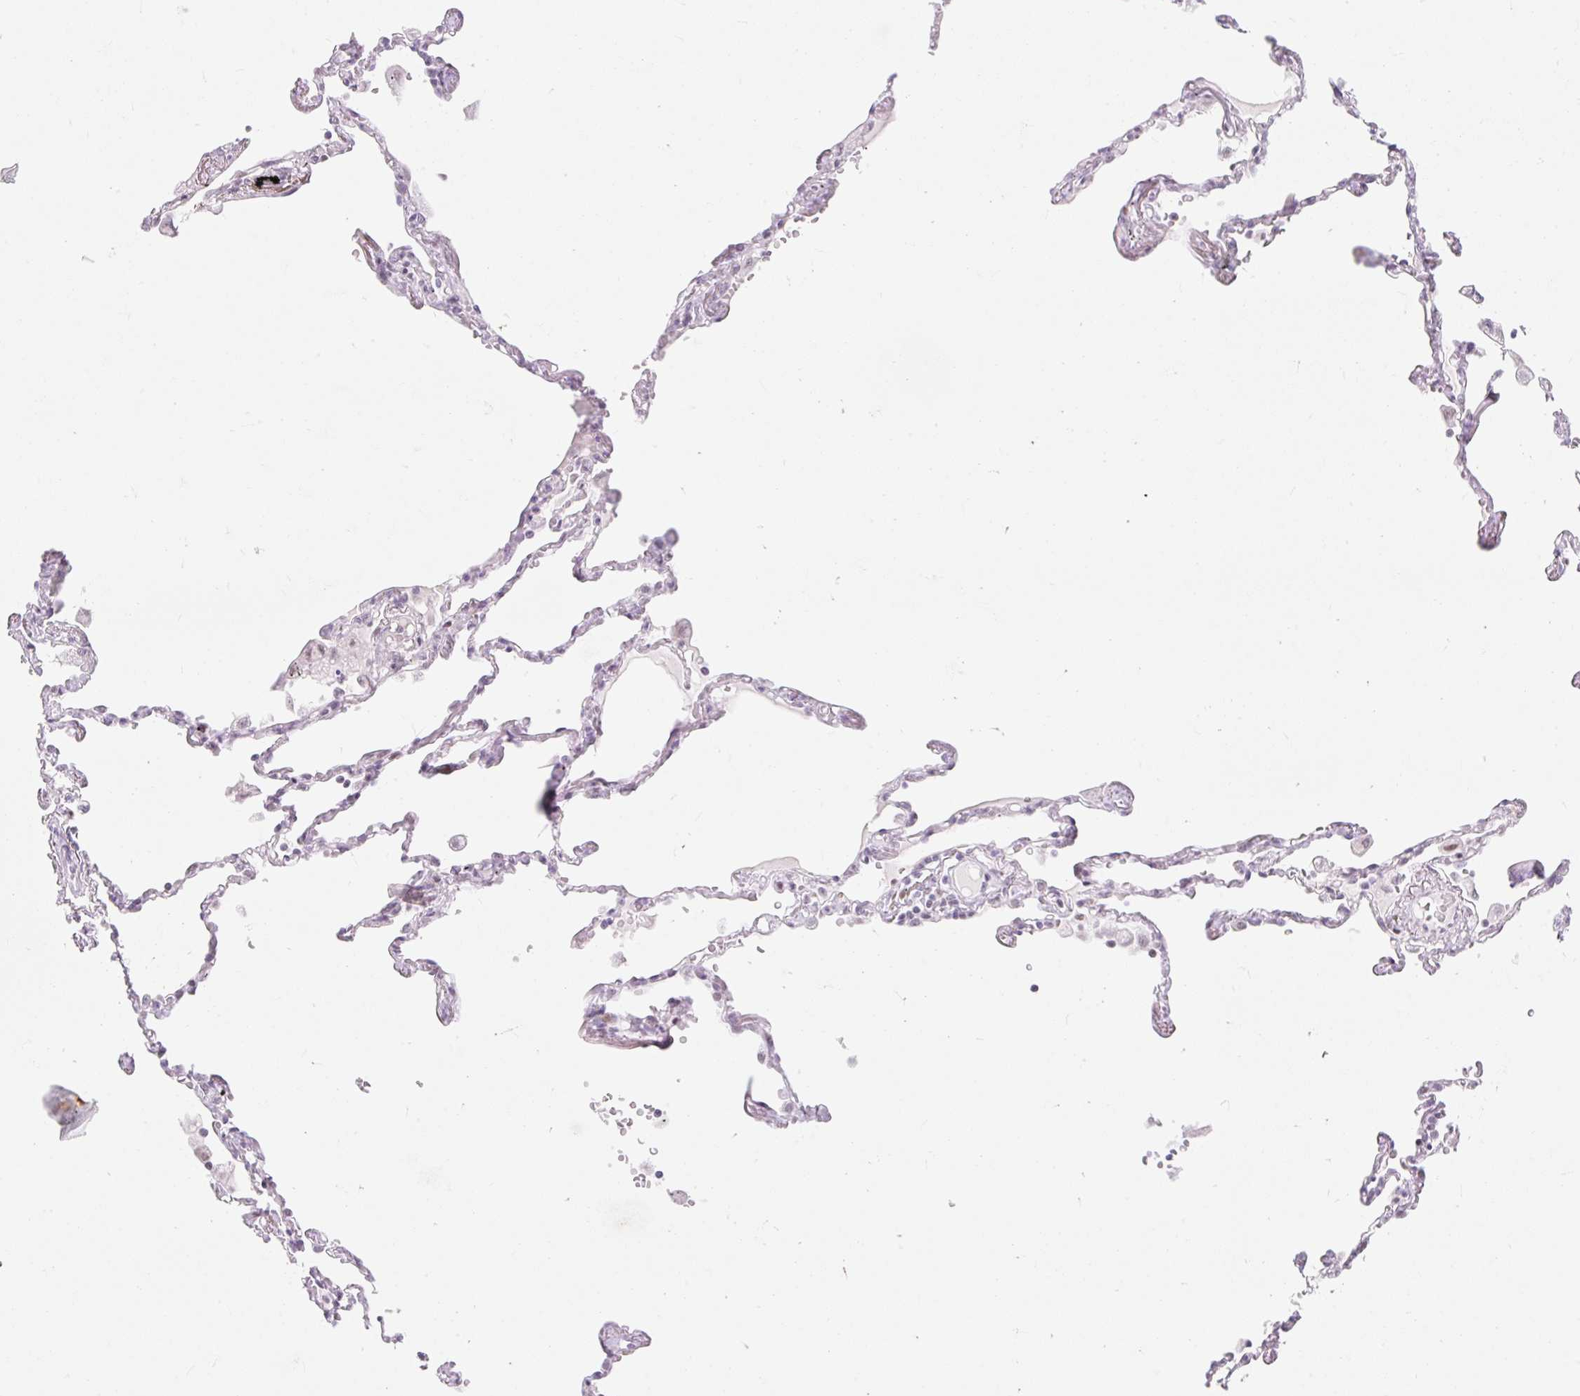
{"staining": {"intensity": "negative", "quantity": "none", "location": "none"}, "tissue": "lung", "cell_type": "Alveolar cells", "image_type": "normal", "snomed": [{"axis": "morphology", "description": "Normal tissue, NOS"}, {"axis": "topography", "description": "Lung"}], "caption": "IHC of benign lung reveals no staining in alveolar cells. Nuclei are stained in blue.", "gene": "H2BW1", "patient": {"sex": "female", "age": 67}}